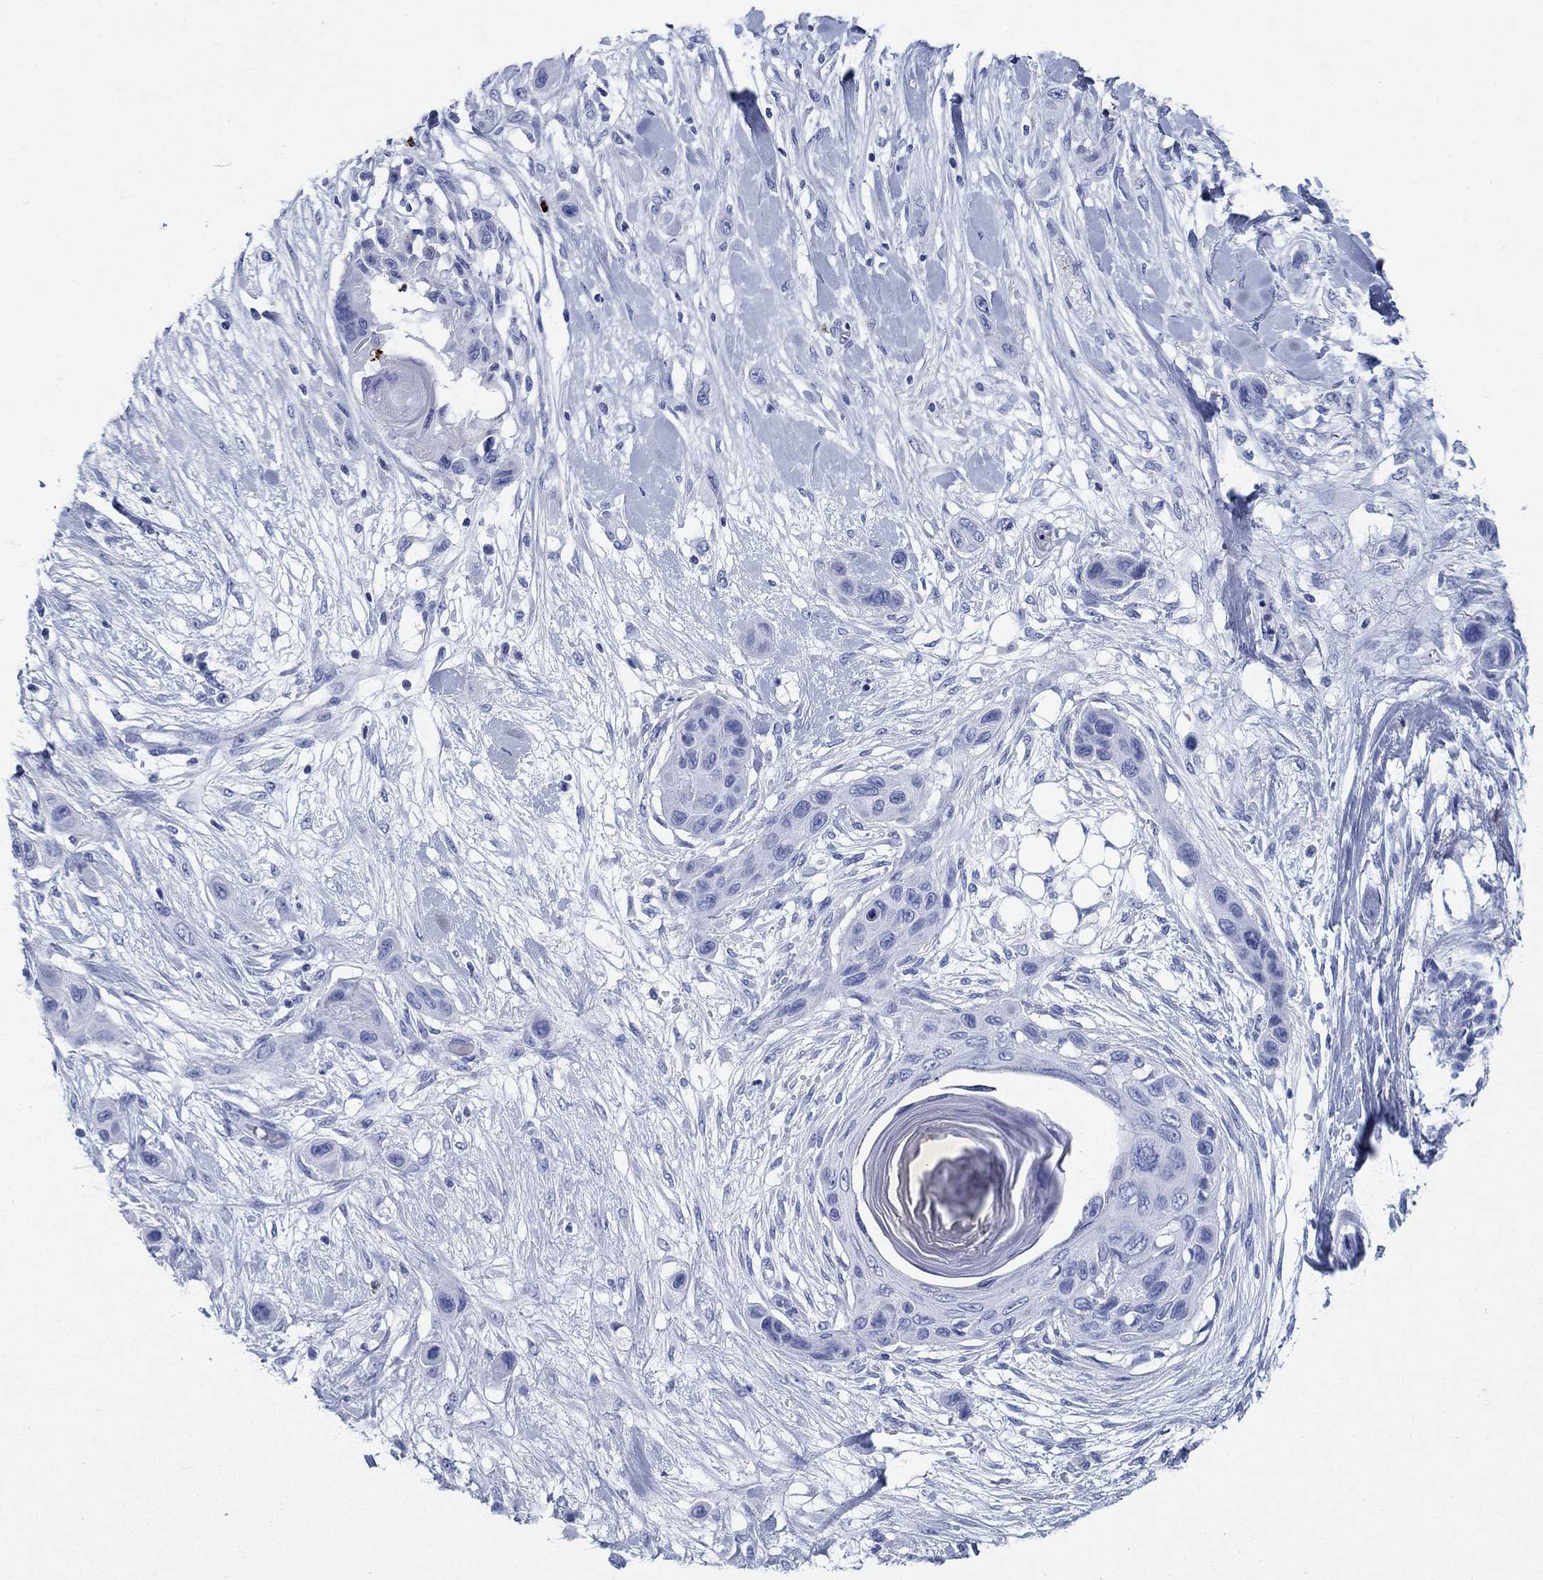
{"staining": {"intensity": "negative", "quantity": "none", "location": "none"}, "tissue": "skin cancer", "cell_type": "Tumor cells", "image_type": "cancer", "snomed": [{"axis": "morphology", "description": "Squamous cell carcinoma, NOS"}, {"axis": "topography", "description": "Skin"}], "caption": "Immunohistochemistry of human skin cancer (squamous cell carcinoma) displays no staining in tumor cells. (Stains: DAB (3,3'-diaminobenzidine) immunohistochemistry (IHC) with hematoxylin counter stain, Microscopy: brightfield microscopy at high magnification).", "gene": "AZU1", "patient": {"sex": "male", "age": 79}}